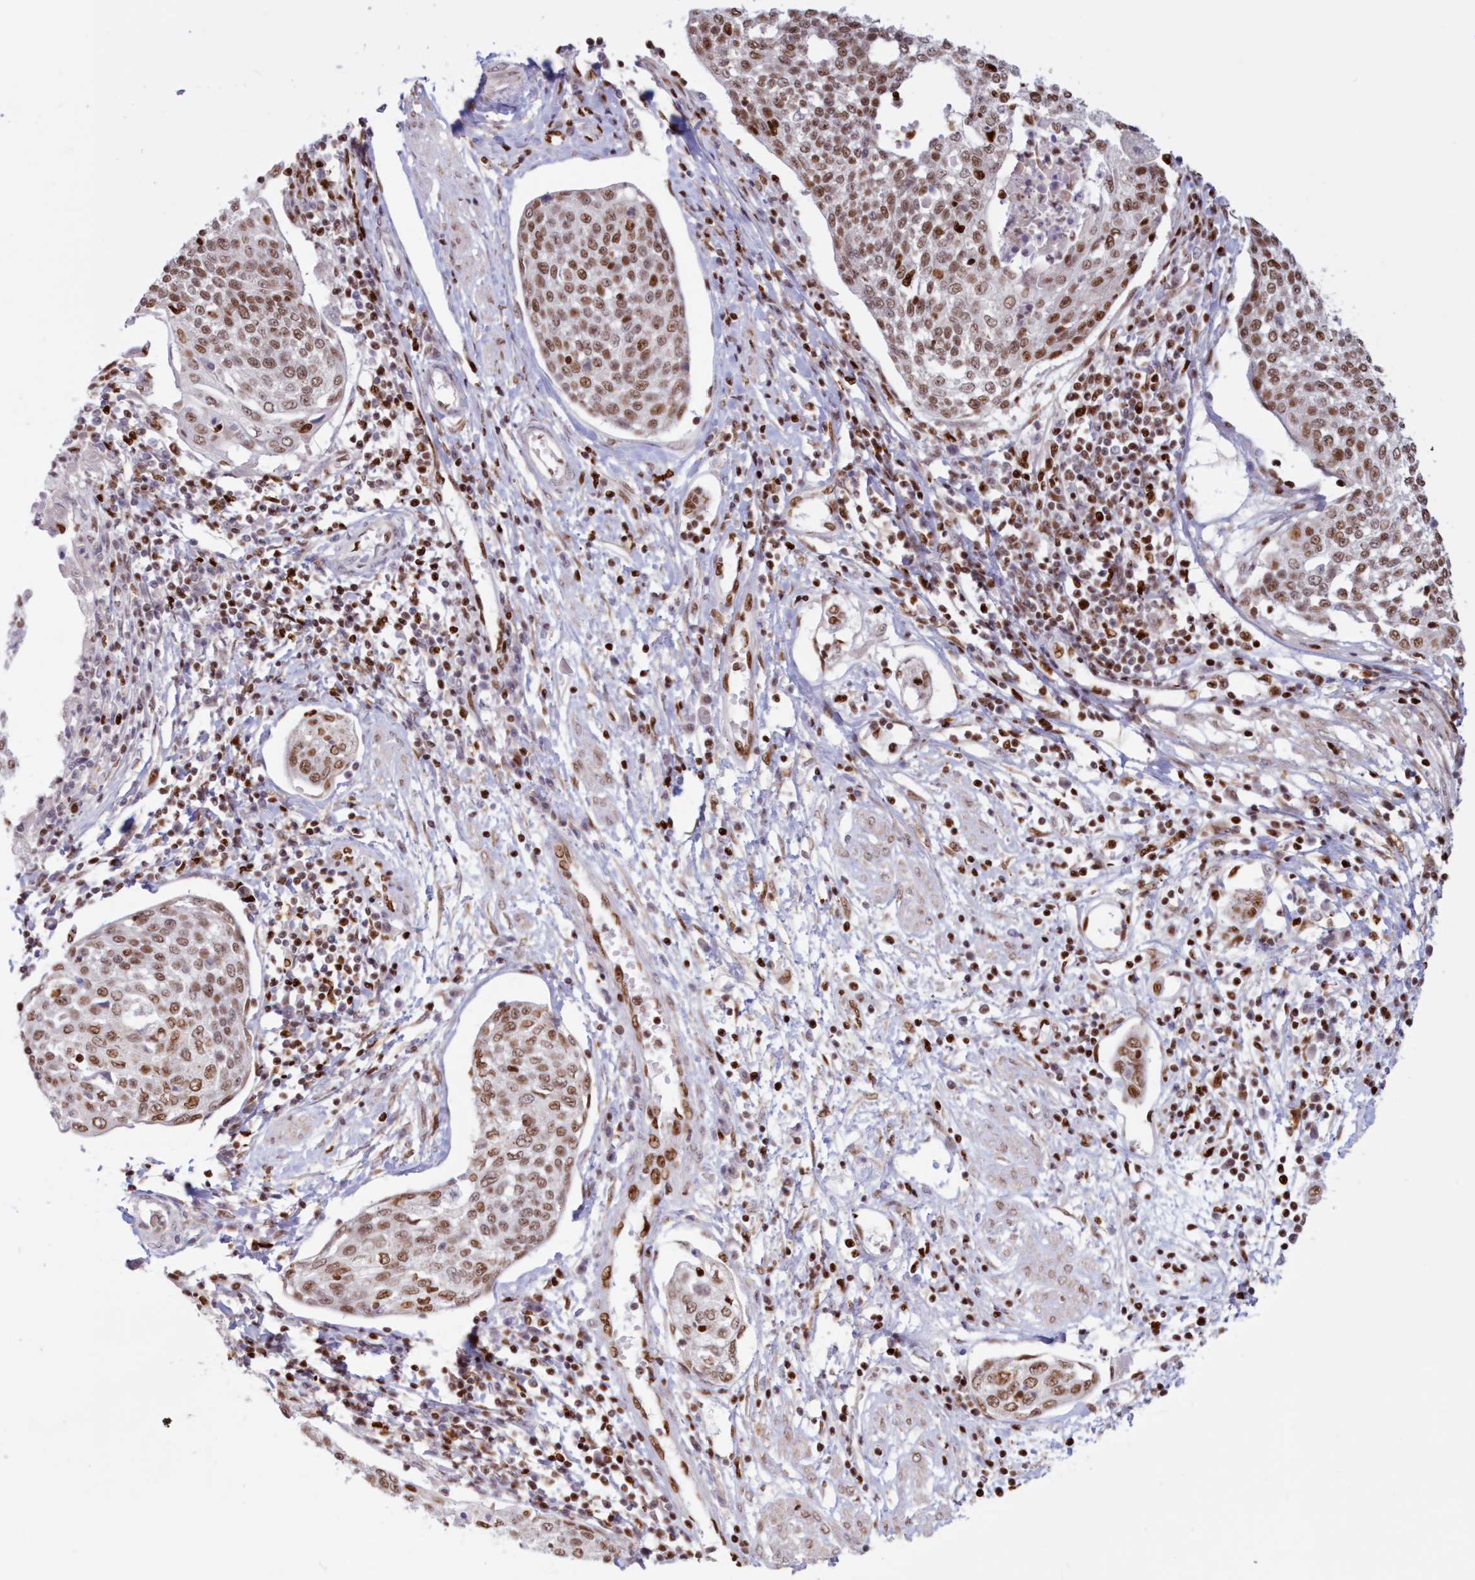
{"staining": {"intensity": "moderate", "quantity": ">75%", "location": "nuclear"}, "tissue": "cervical cancer", "cell_type": "Tumor cells", "image_type": "cancer", "snomed": [{"axis": "morphology", "description": "Squamous cell carcinoma, NOS"}, {"axis": "topography", "description": "Cervix"}], "caption": "A medium amount of moderate nuclear staining is present in about >75% of tumor cells in squamous cell carcinoma (cervical) tissue. The staining was performed using DAB (3,3'-diaminobenzidine), with brown indicating positive protein expression. Nuclei are stained blue with hematoxylin.", "gene": "POLR2B", "patient": {"sex": "female", "age": 34}}